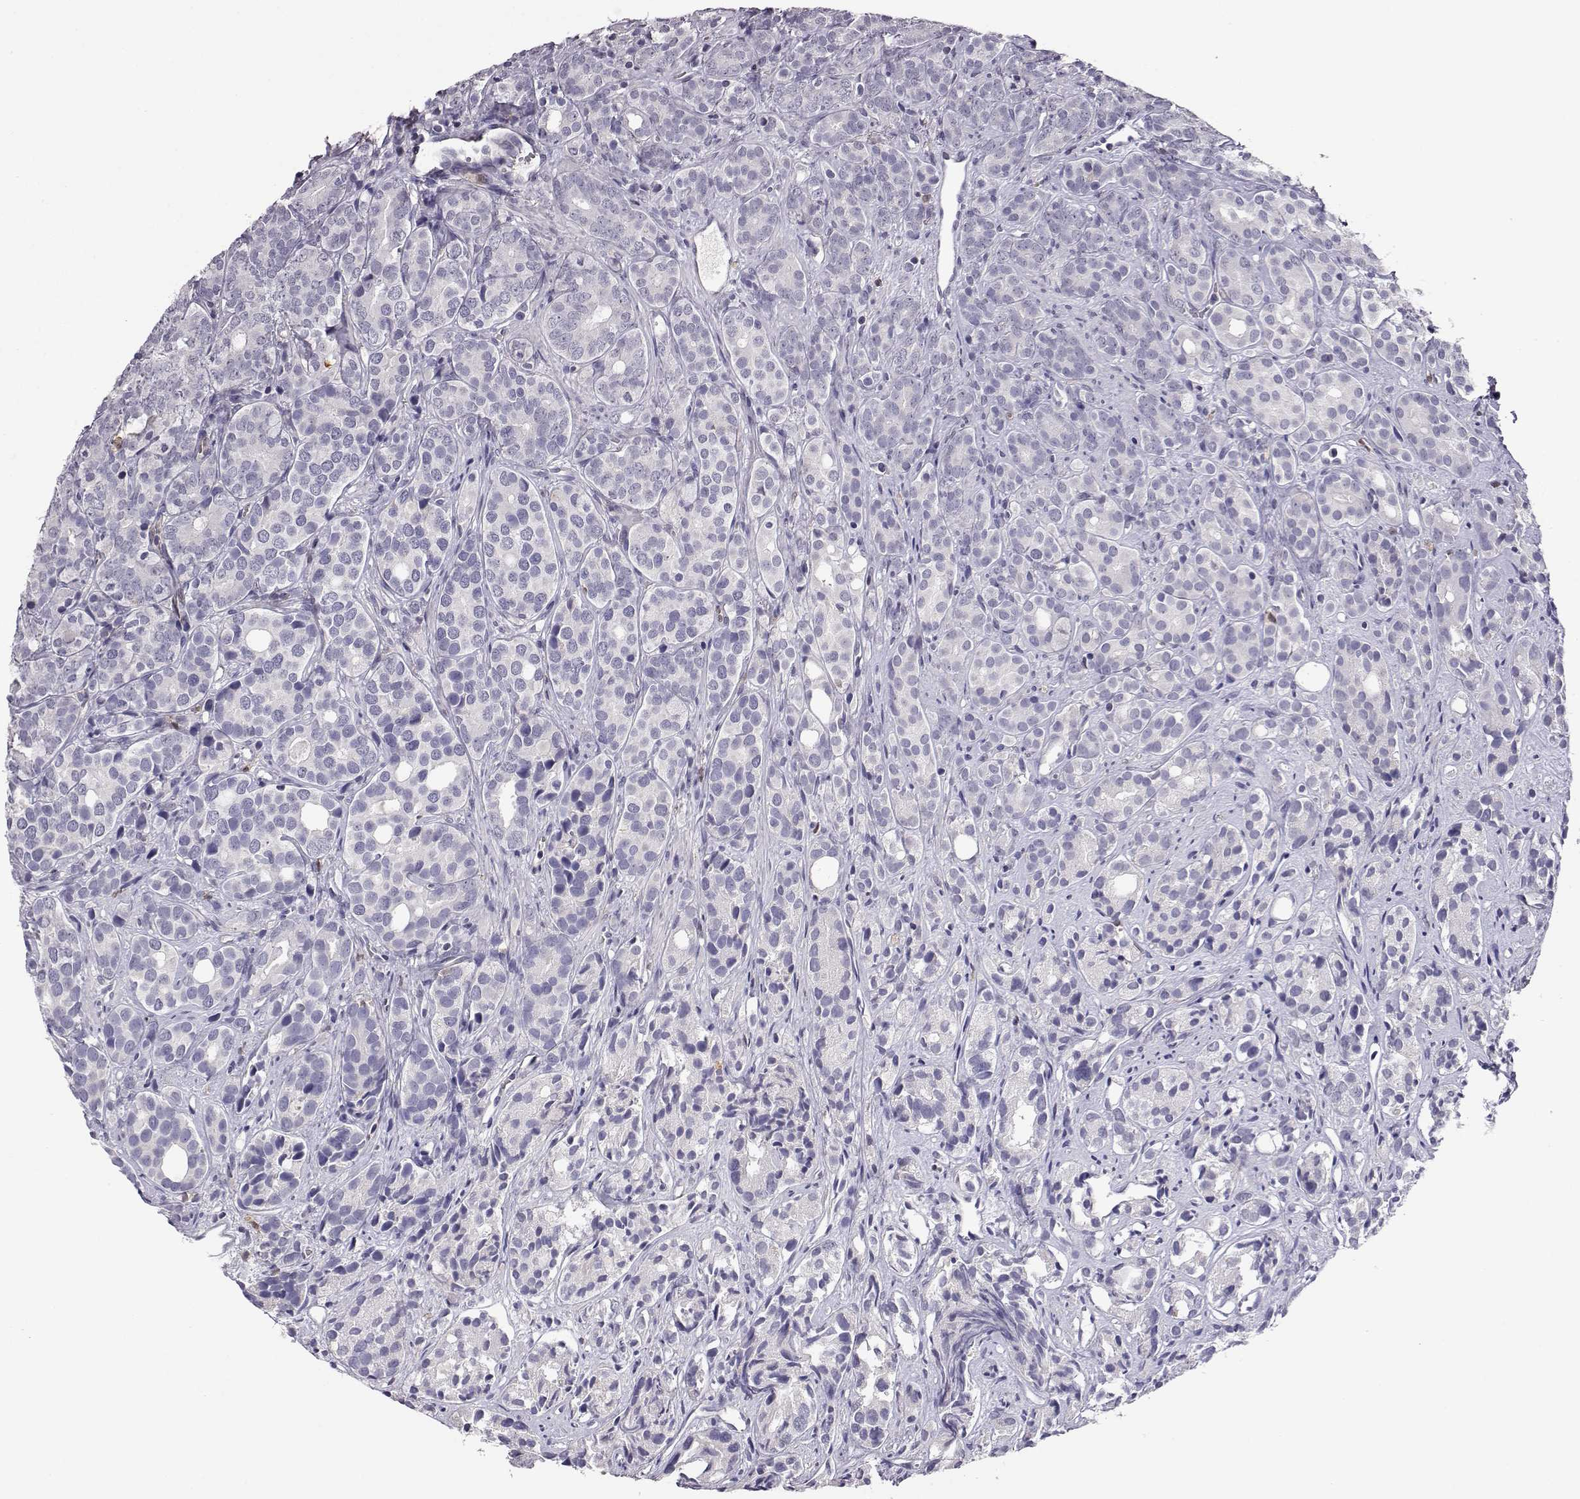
{"staining": {"intensity": "negative", "quantity": "none", "location": "none"}, "tissue": "prostate cancer", "cell_type": "Tumor cells", "image_type": "cancer", "snomed": [{"axis": "morphology", "description": "Adenocarcinoma, High grade"}, {"axis": "topography", "description": "Prostate"}], "caption": "Image shows no significant protein staining in tumor cells of prostate cancer (high-grade adenocarcinoma).", "gene": "AKR1B1", "patient": {"sex": "male", "age": 84}}